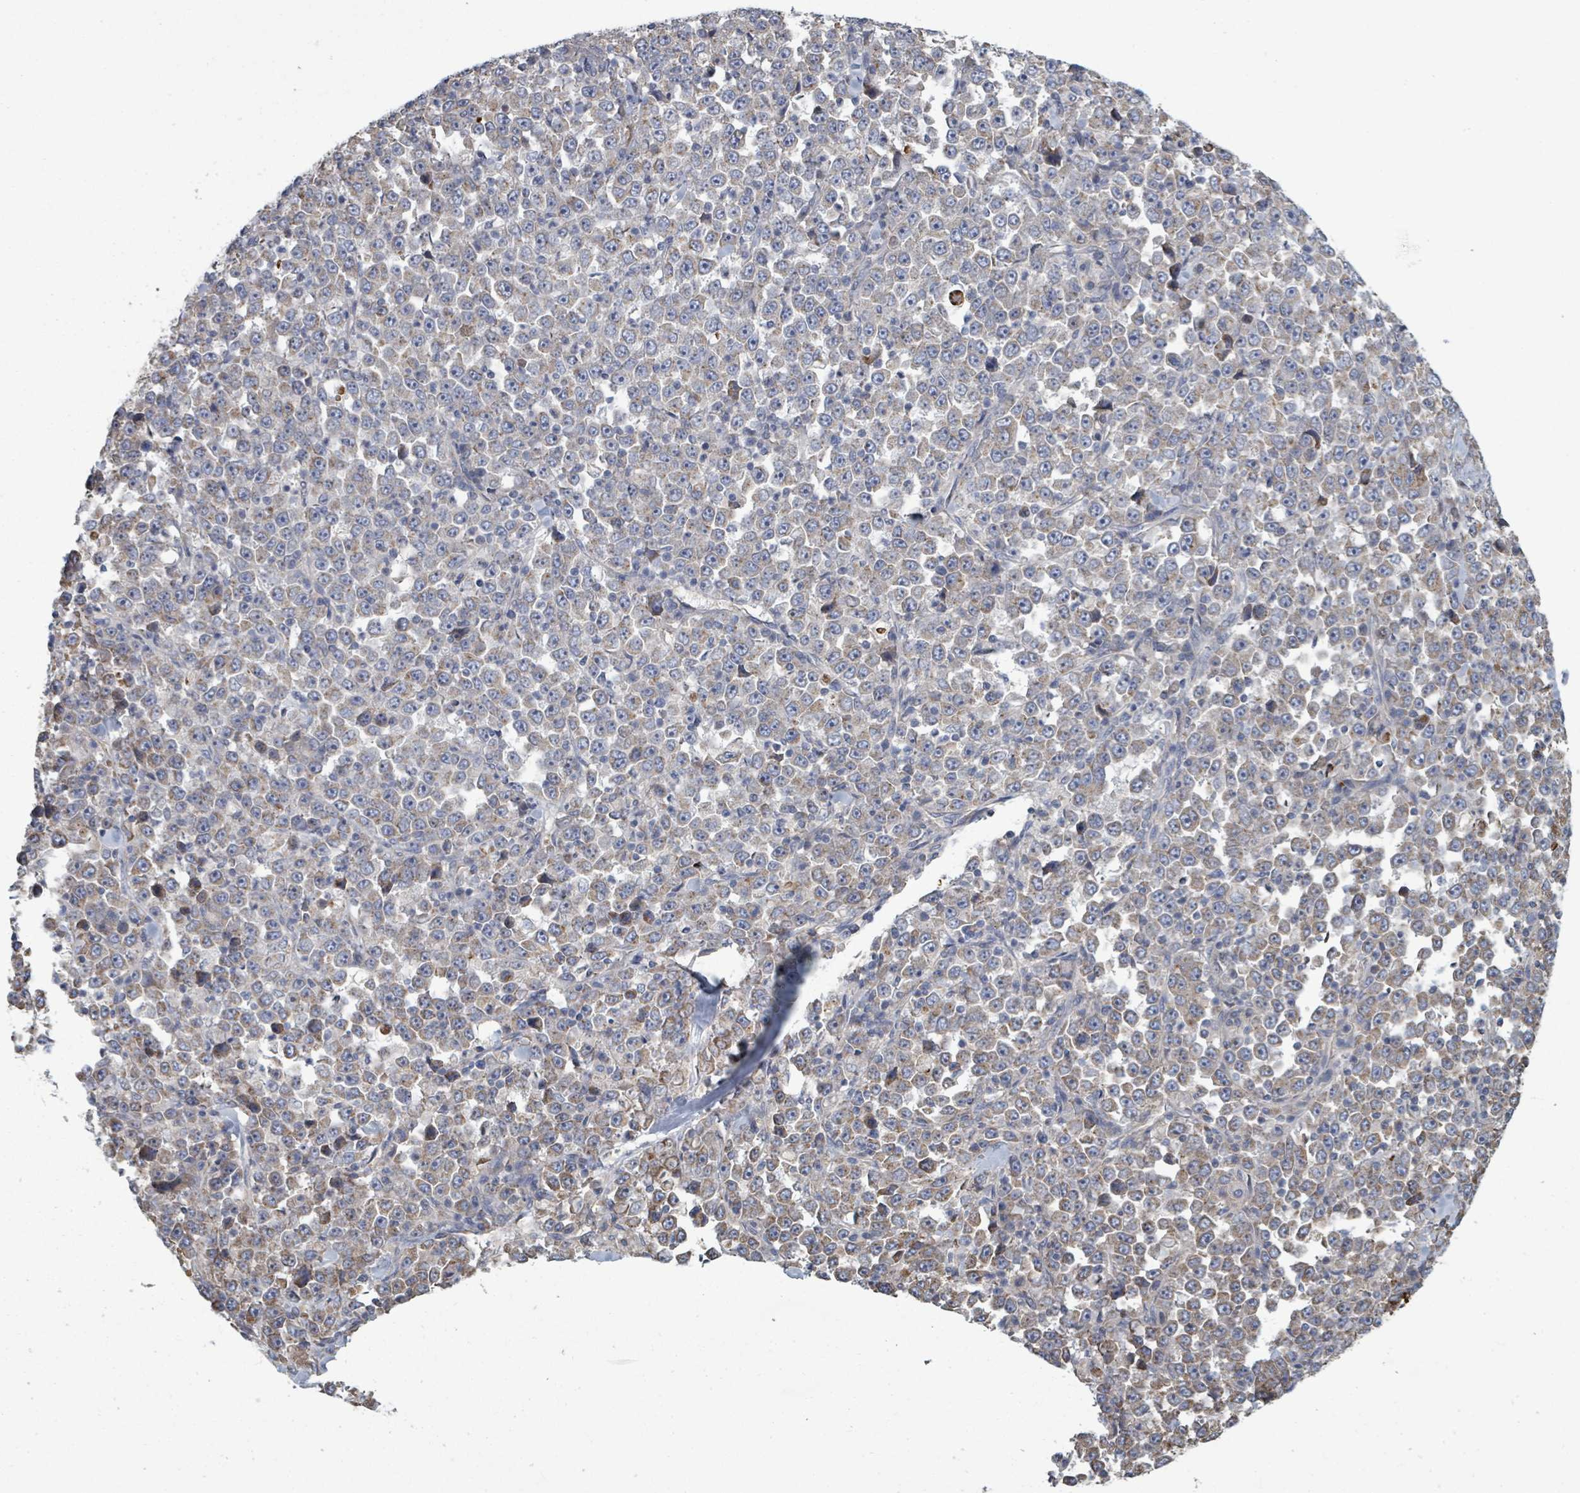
{"staining": {"intensity": "weak", "quantity": "25%-75%", "location": "cytoplasmic/membranous"}, "tissue": "stomach cancer", "cell_type": "Tumor cells", "image_type": "cancer", "snomed": [{"axis": "morphology", "description": "Normal tissue, NOS"}, {"axis": "morphology", "description": "Adenocarcinoma, NOS"}, {"axis": "topography", "description": "Stomach, upper"}, {"axis": "topography", "description": "Stomach"}], "caption": "IHC (DAB) staining of human stomach cancer displays weak cytoplasmic/membranous protein staining in about 25%-75% of tumor cells. (Brightfield microscopy of DAB IHC at high magnification).", "gene": "ADCK1", "patient": {"sex": "male", "age": 59}}